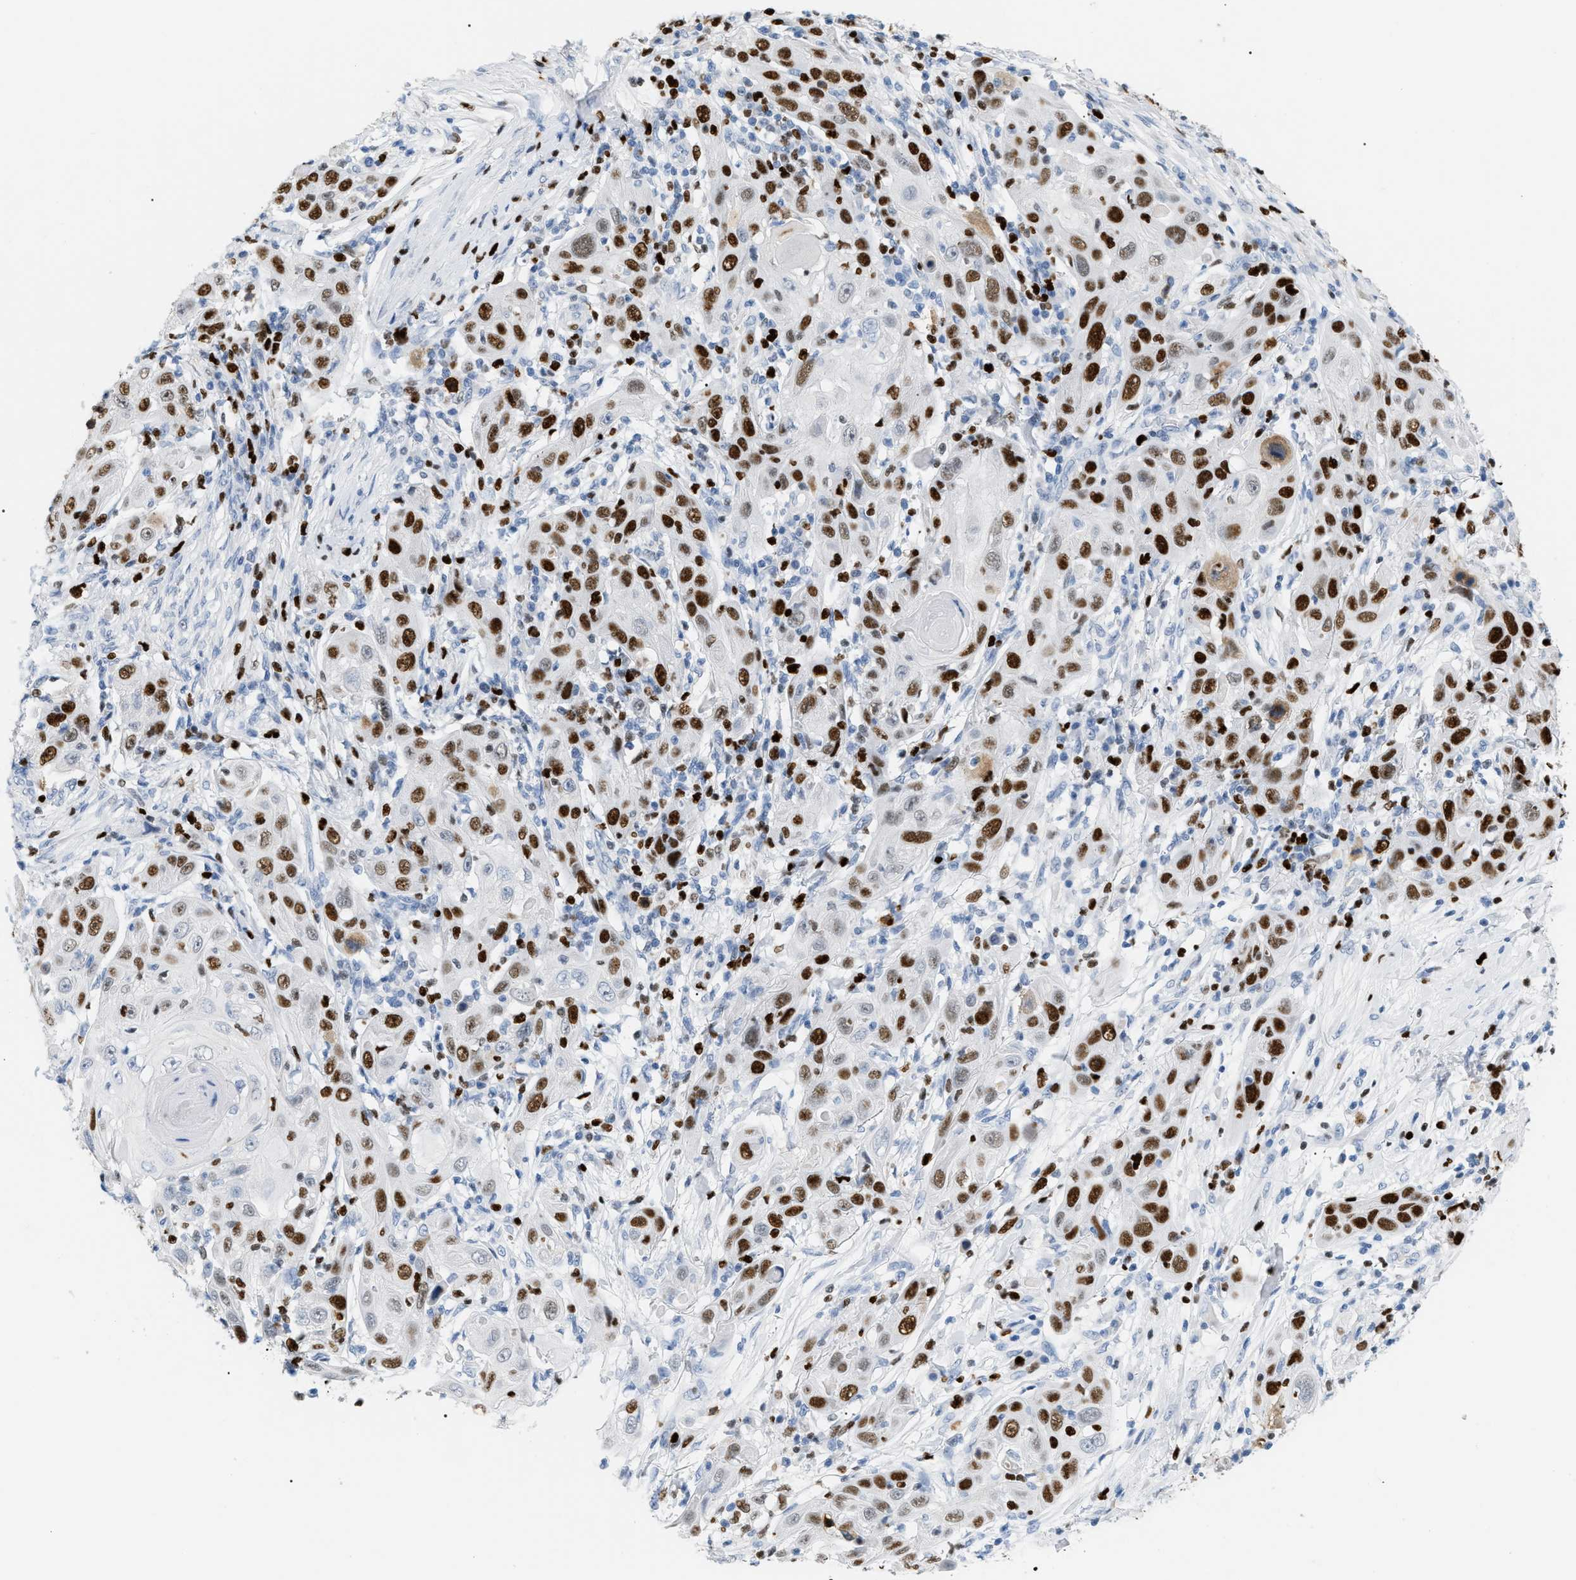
{"staining": {"intensity": "strong", "quantity": ">75%", "location": "nuclear"}, "tissue": "skin cancer", "cell_type": "Tumor cells", "image_type": "cancer", "snomed": [{"axis": "morphology", "description": "Squamous cell carcinoma, NOS"}, {"axis": "topography", "description": "Skin"}], "caption": "Approximately >75% of tumor cells in skin cancer exhibit strong nuclear protein staining as visualized by brown immunohistochemical staining.", "gene": "MCM7", "patient": {"sex": "female", "age": 88}}